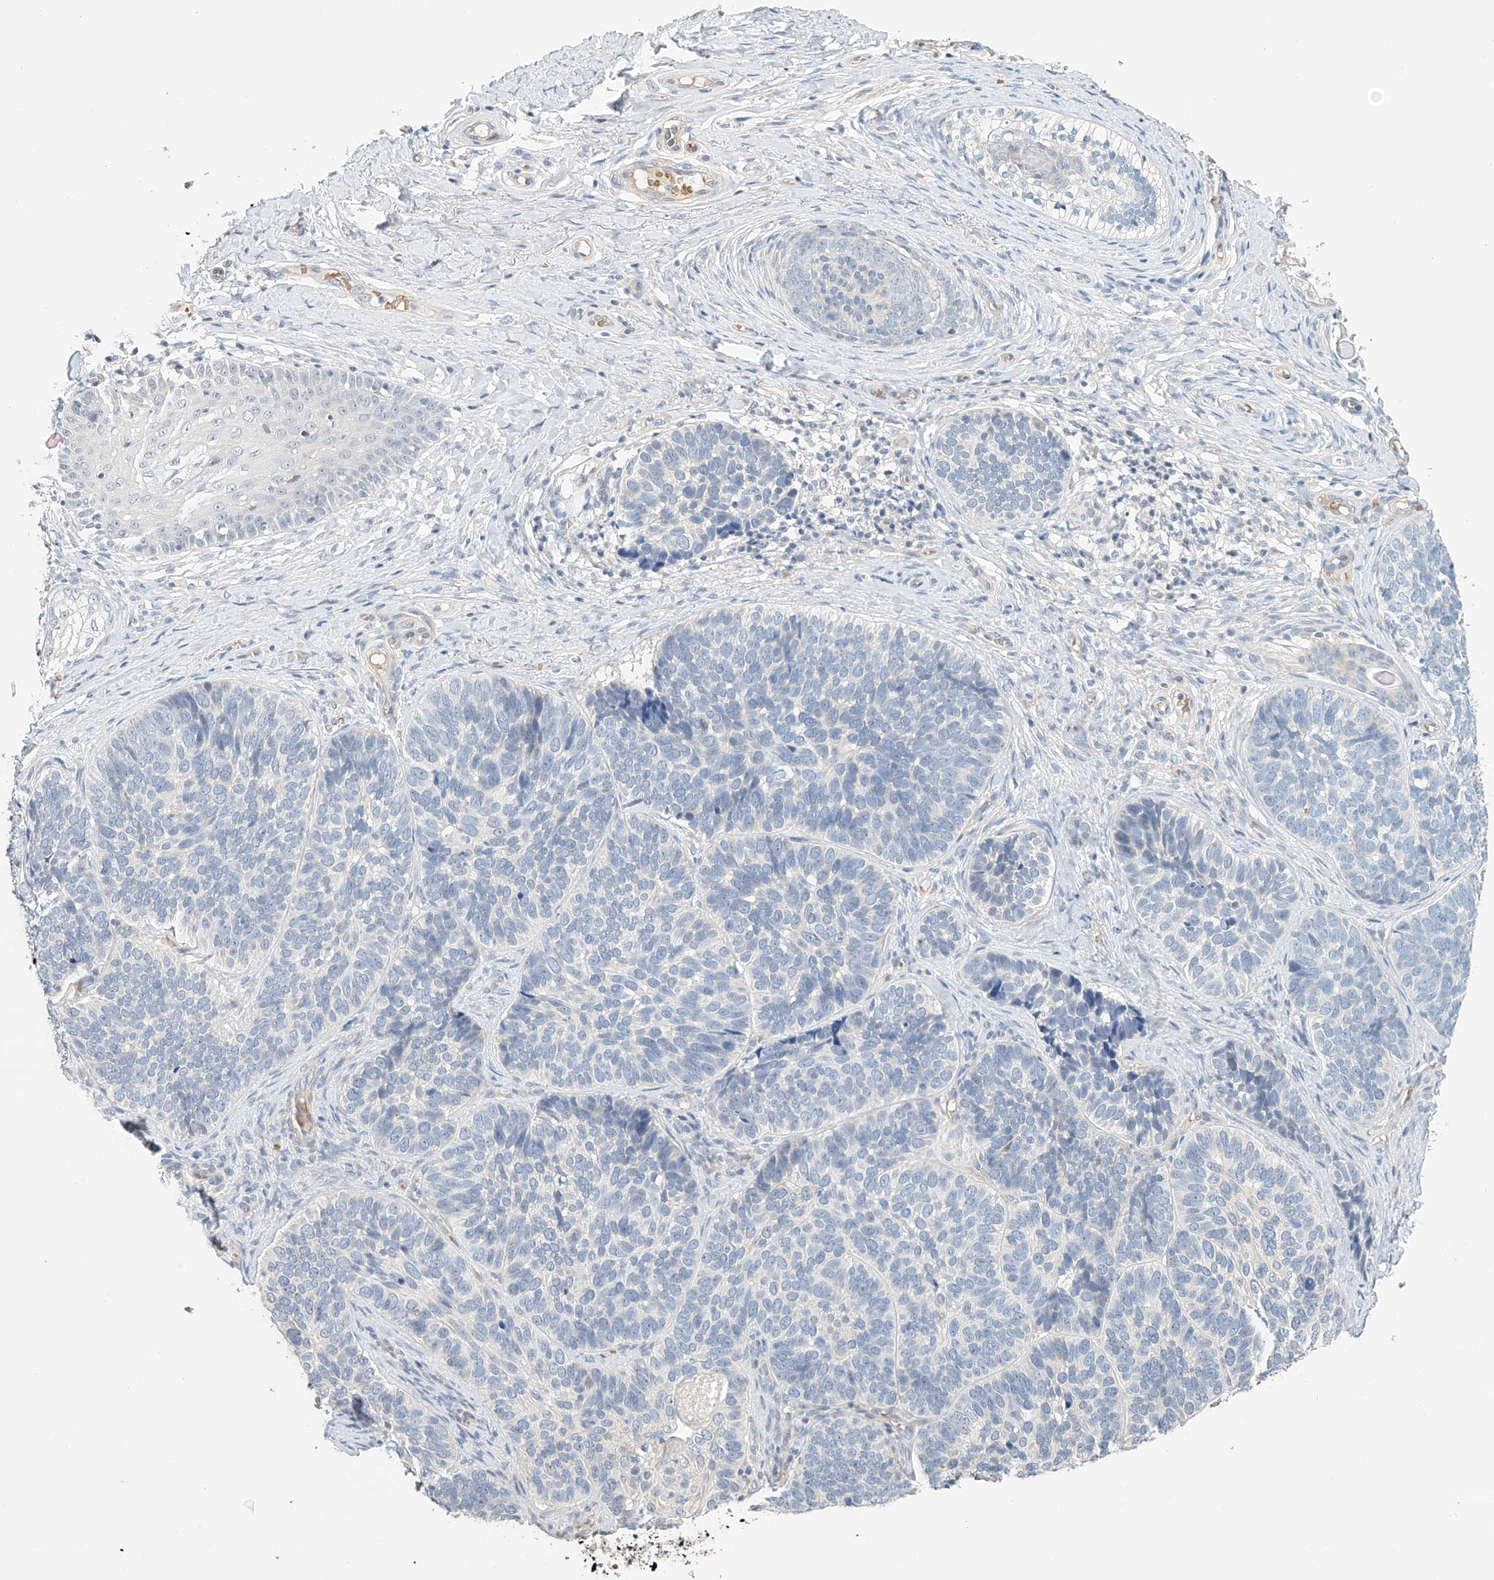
{"staining": {"intensity": "negative", "quantity": "none", "location": "none"}, "tissue": "skin cancer", "cell_type": "Tumor cells", "image_type": "cancer", "snomed": [{"axis": "morphology", "description": "Basal cell carcinoma"}, {"axis": "topography", "description": "Skin"}], "caption": "A high-resolution histopathology image shows immunohistochemistry staining of skin cancer, which displays no significant positivity in tumor cells.", "gene": "RCAN3", "patient": {"sex": "male", "age": 62}}